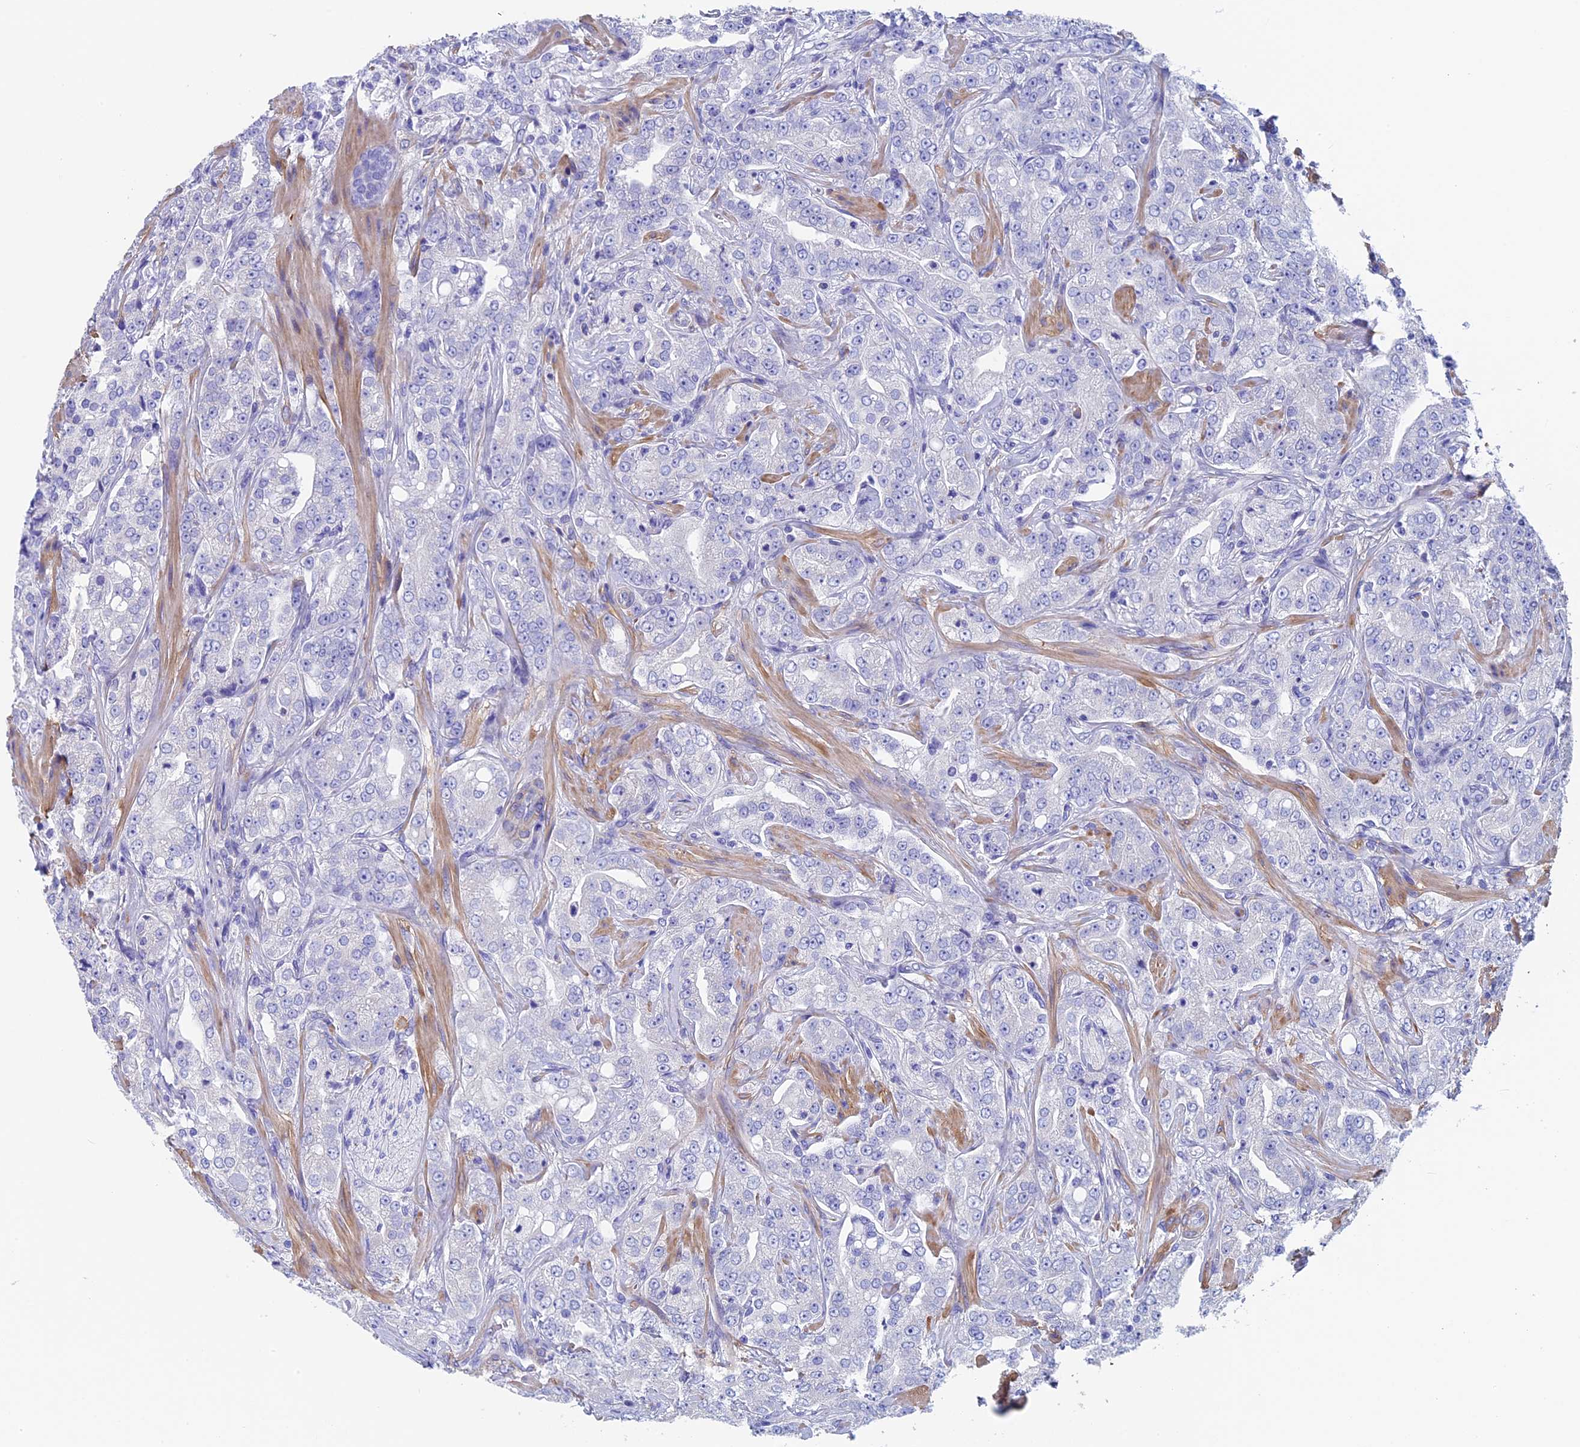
{"staining": {"intensity": "negative", "quantity": "none", "location": "none"}, "tissue": "prostate cancer", "cell_type": "Tumor cells", "image_type": "cancer", "snomed": [{"axis": "morphology", "description": "Adenocarcinoma, Low grade"}, {"axis": "topography", "description": "Prostate"}], "caption": "Photomicrograph shows no significant protein staining in tumor cells of prostate cancer.", "gene": "ADH7", "patient": {"sex": "male", "age": 67}}